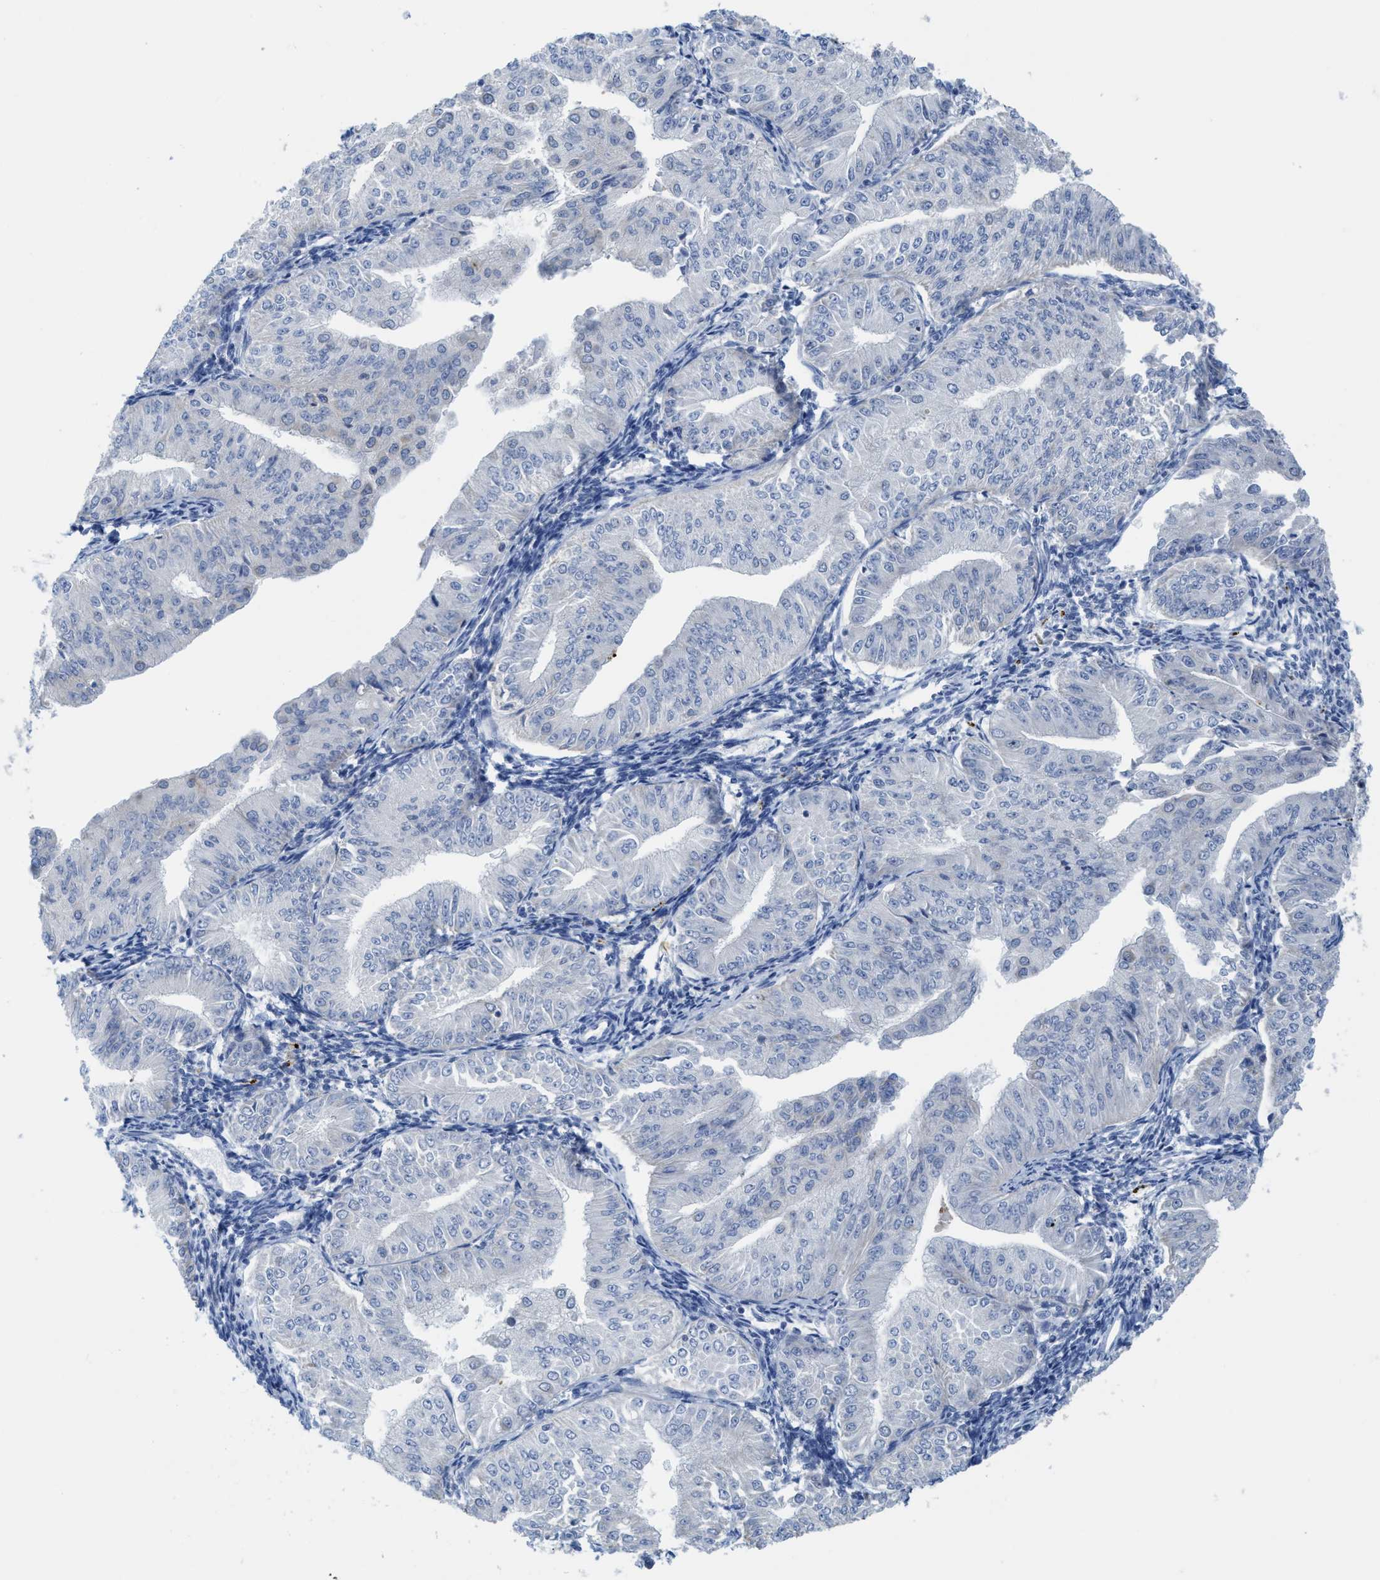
{"staining": {"intensity": "negative", "quantity": "none", "location": "none"}, "tissue": "endometrial cancer", "cell_type": "Tumor cells", "image_type": "cancer", "snomed": [{"axis": "morphology", "description": "Normal tissue, NOS"}, {"axis": "morphology", "description": "Adenocarcinoma, NOS"}, {"axis": "topography", "description": "Endometrium"}], "caption": "DAB (3,3'-diaminobenzidine) immunohistochemical staining of endometrial cancer shows no significant staining in tumor cells.", "gene": "GATD3", "patient": {"sex": "female", "age": 53}}